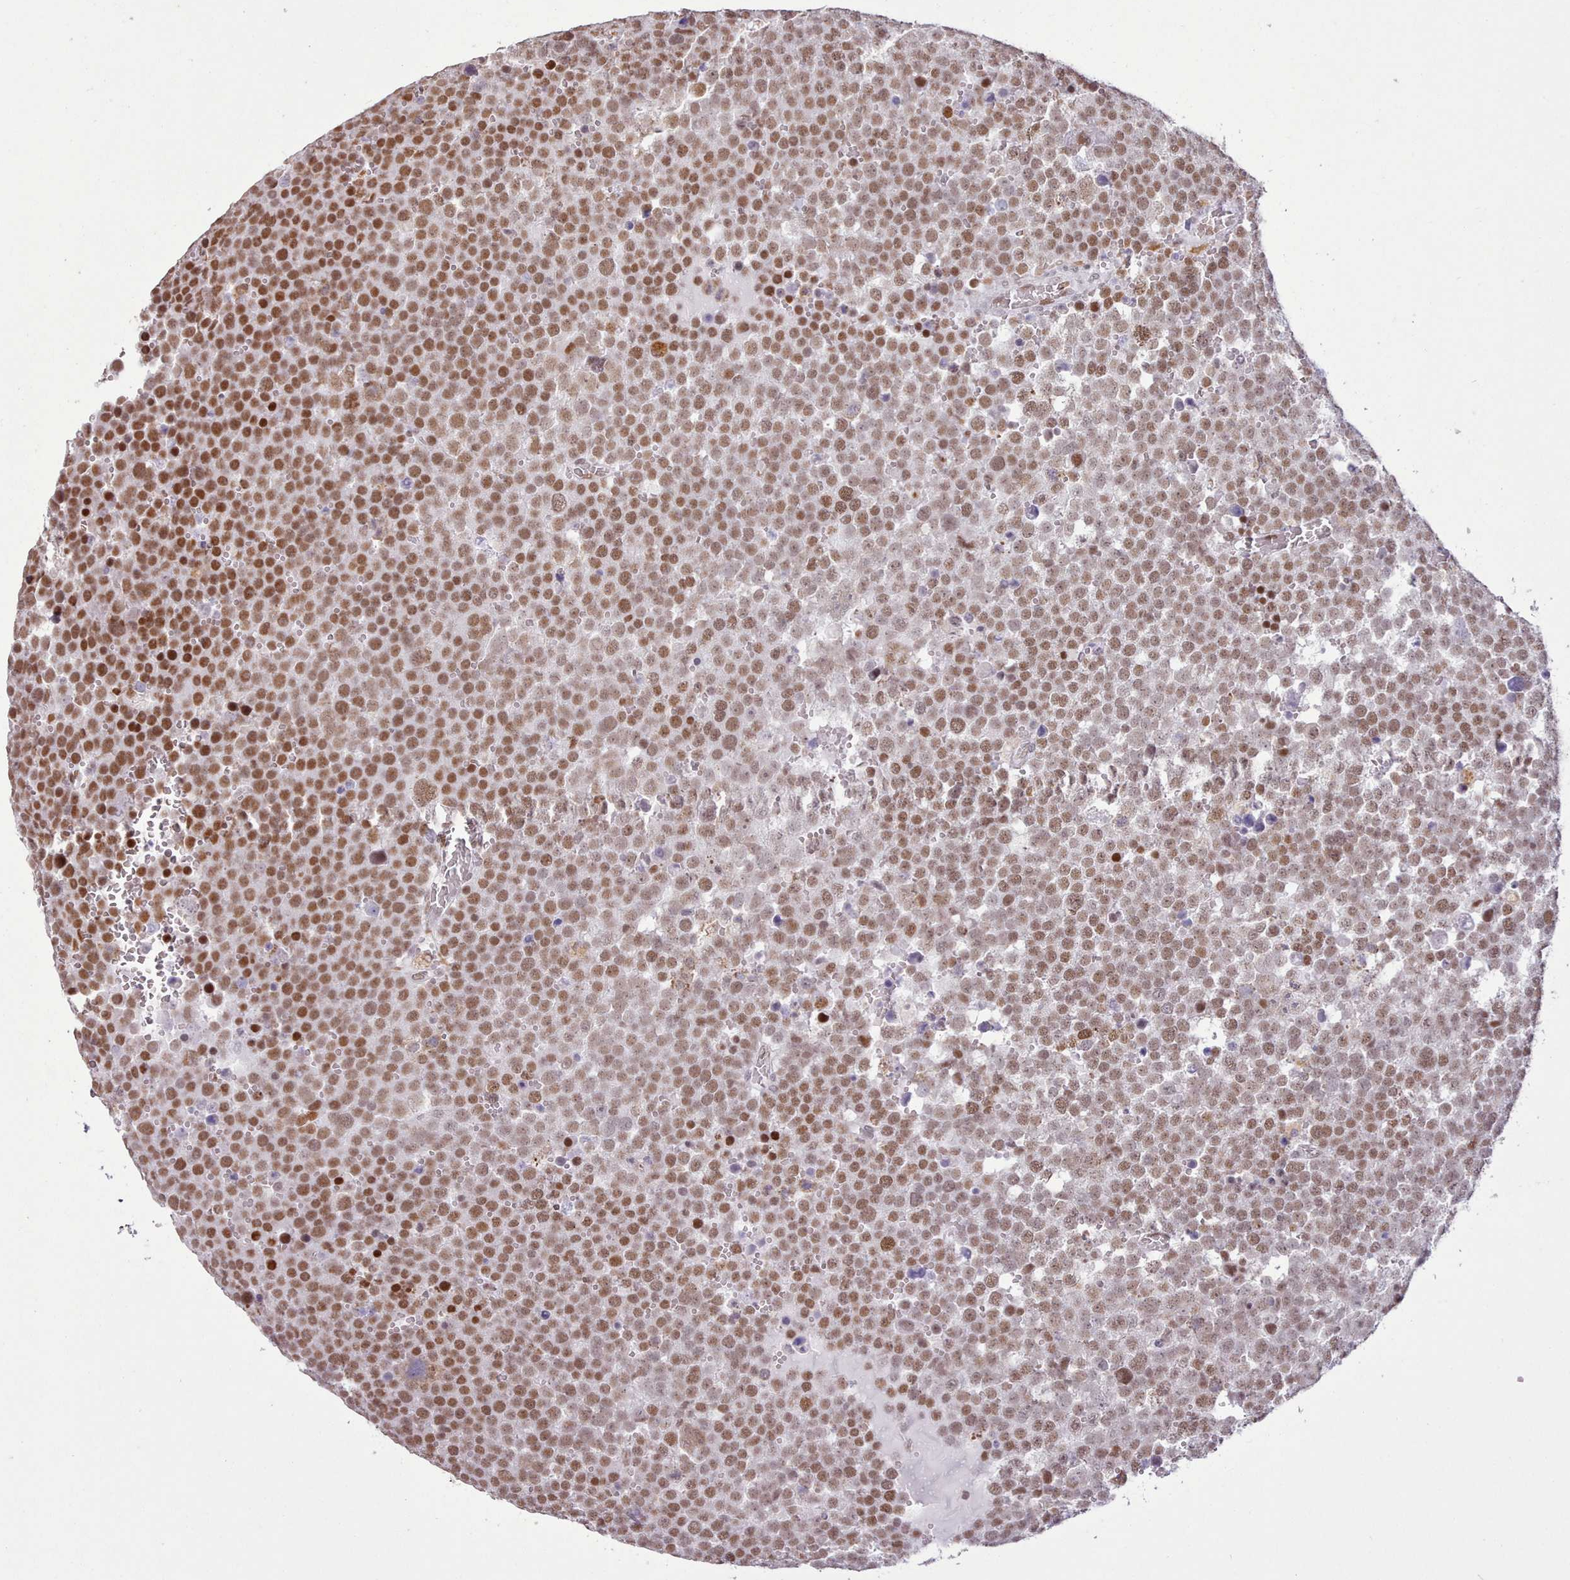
{"staining": {"intensity": "moderate", "quantity": ">75%", "location": "nuclear"}, "tissue": "testis cancer", "cell_type": "Tumor cells", "image_type": "cancer", "snomed": [{"axis": "morphology", "description": "Seminoma, NOS"}, {"axis": "topography", "description": "Testis"}], "caption": "Moderate nuclear positivity is seen in approximately >75% of tumor cells in testis seminoma.", "gene": "TAF15", "patient": {"sex": "male", "age": 71}}